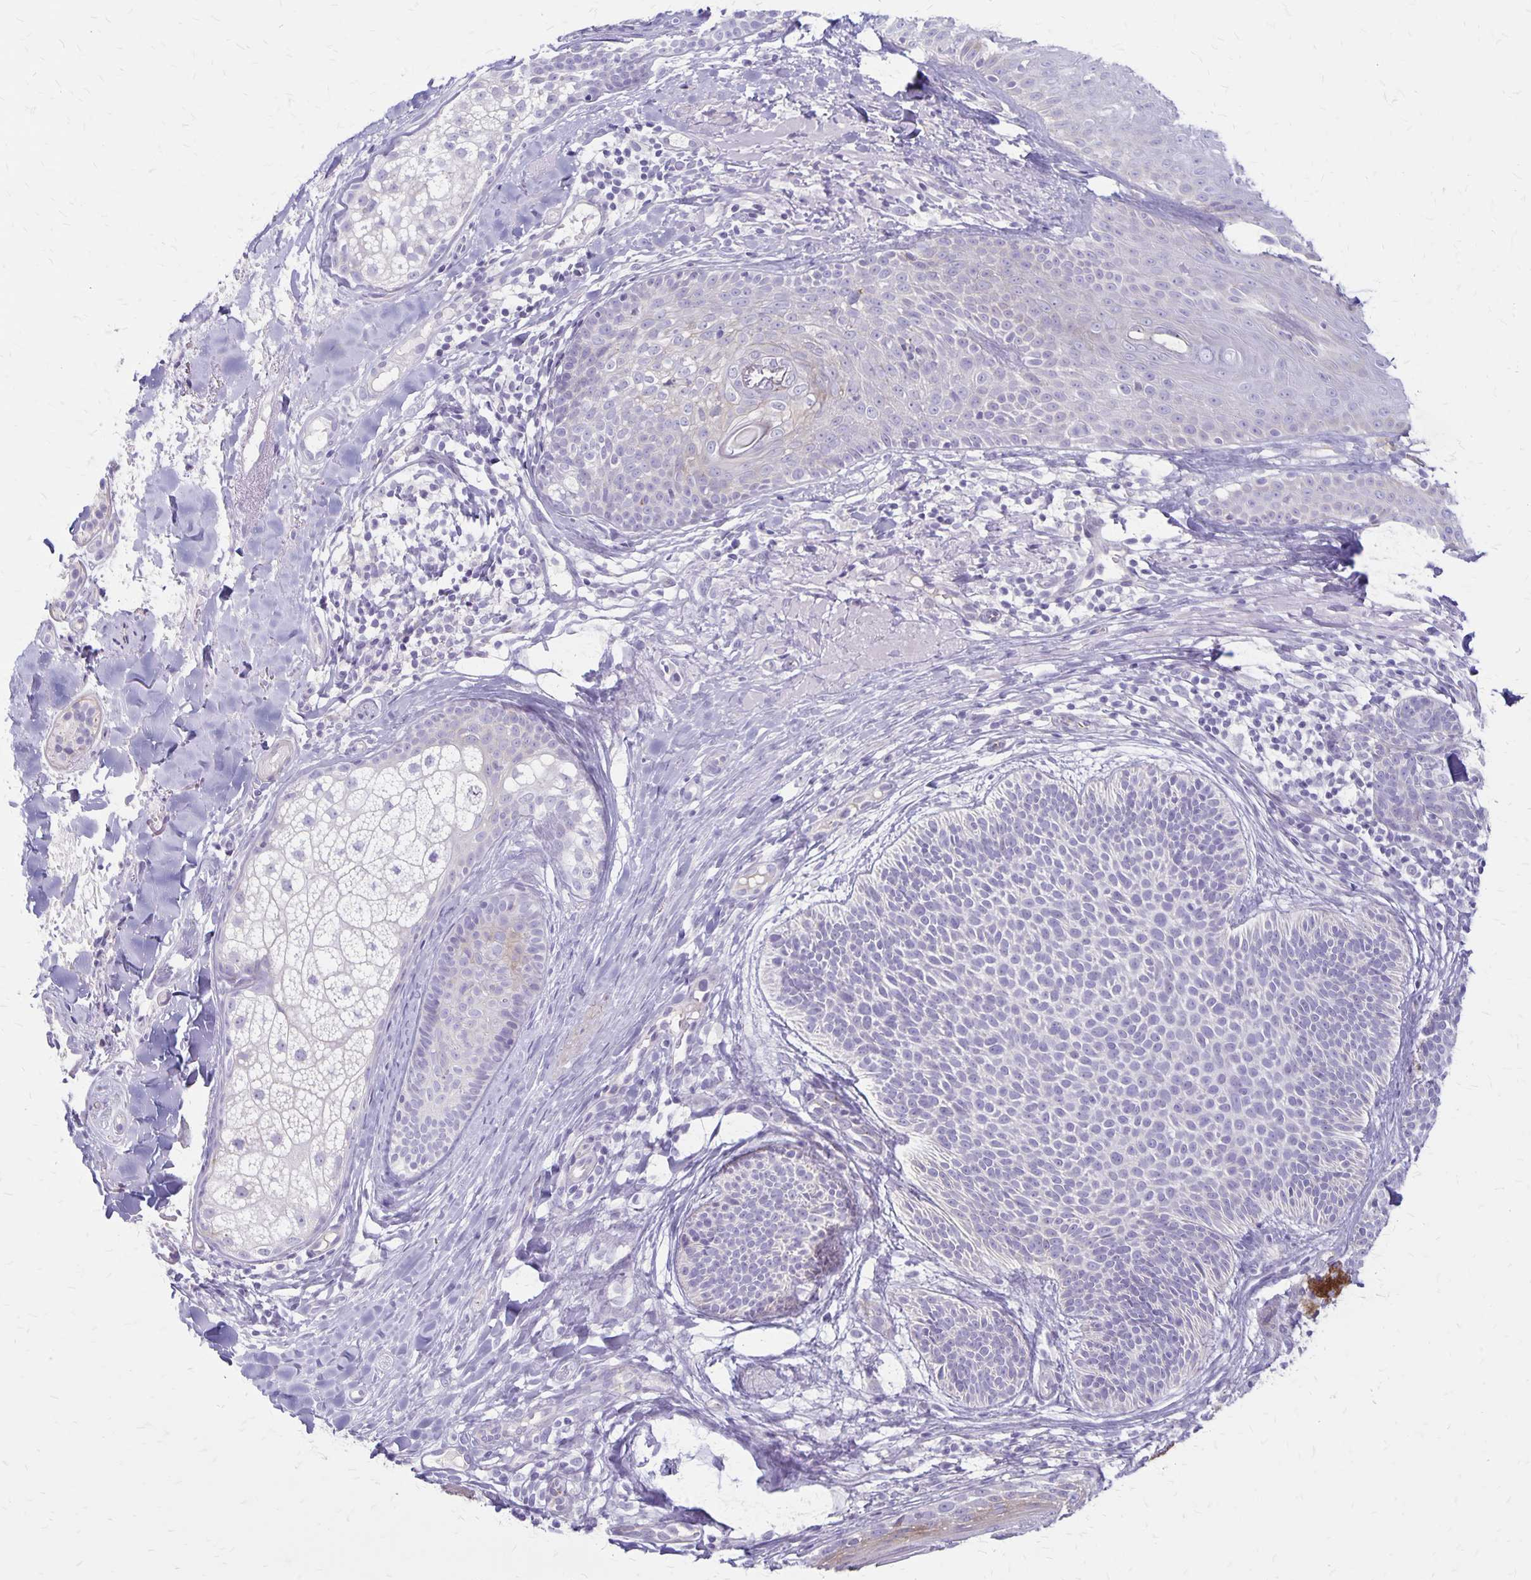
{"staining": {"intensity": "negative", "quantity": "none", "location": "none"}, "tissue": "skin cancer", "cell_type": "Tumor cells", "image_type": "cancer", "snomed": [{"axis": "morphology", "description": "Basal cell carcinoma"}, {"axis": "topography", "description": "Skin"}], "caption": "Immunohistochemistry (IHC) of human skin basal cell carcinoma exhibits no staining in tumor cells.", "gene": "HOMER1", "patient": {"sex": "male", "age": 82}}